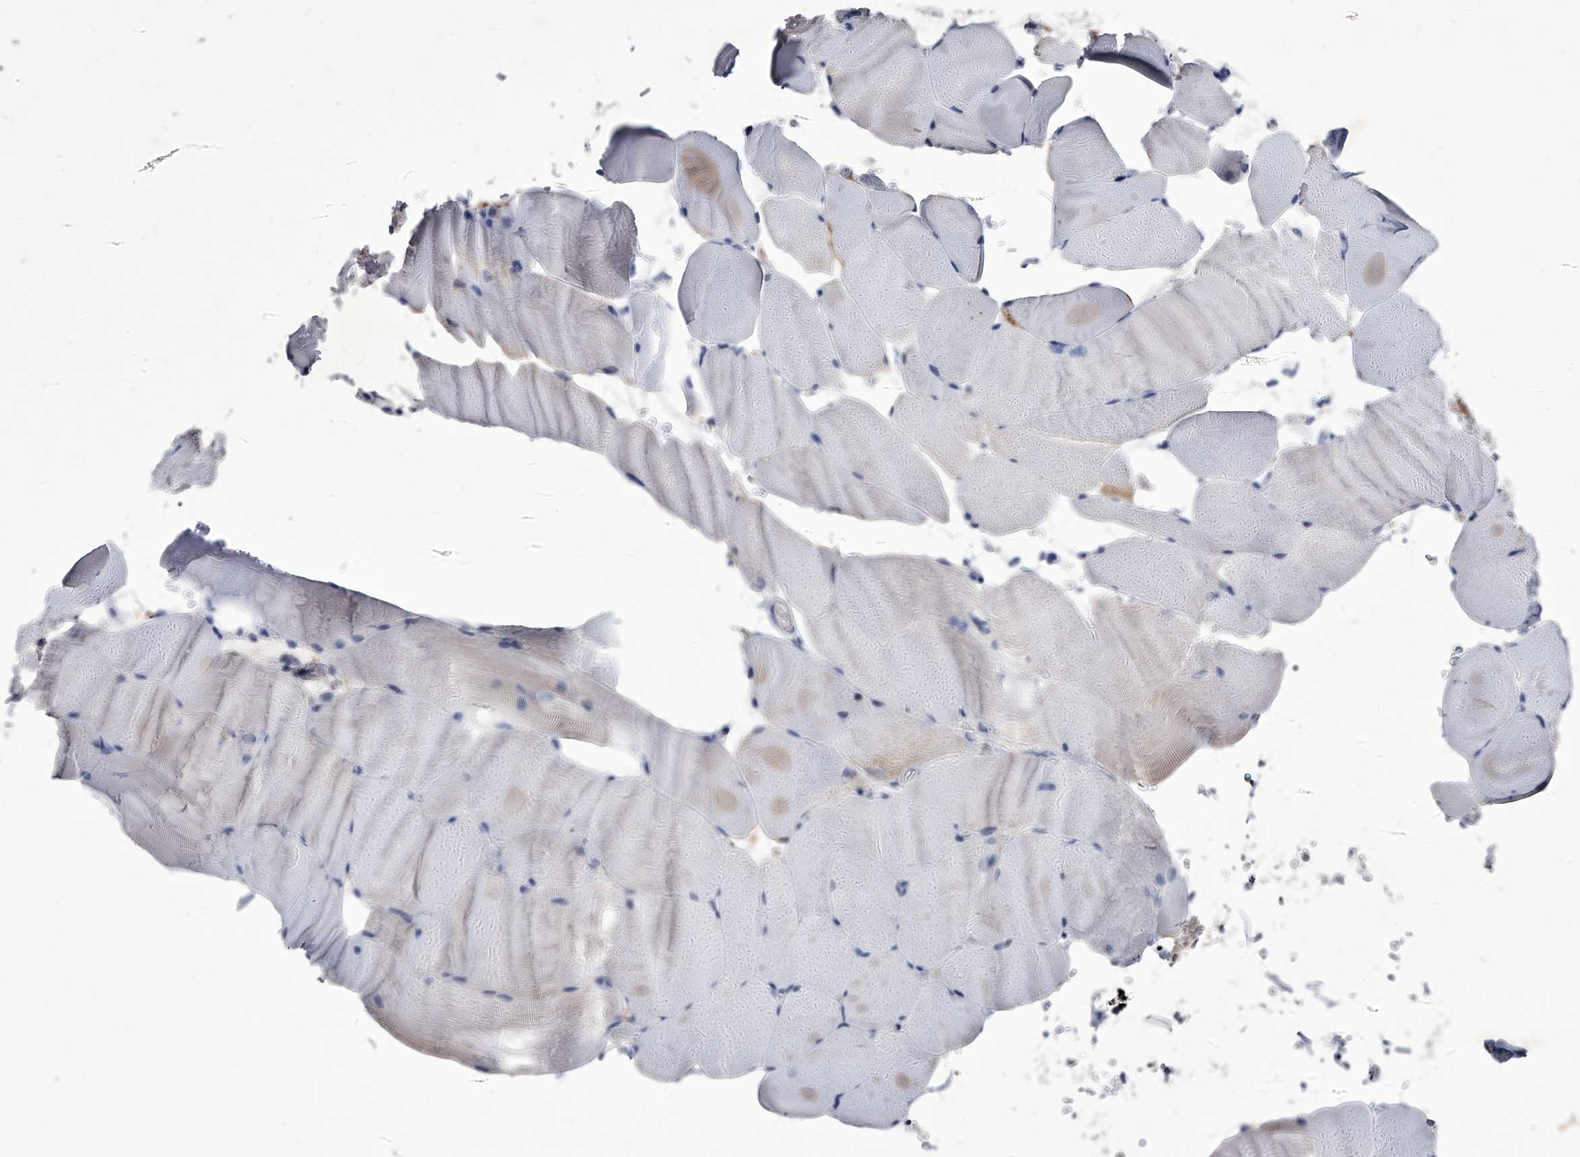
{"staining": {"intensity": "negative", "quantity": "none", "location": "none"}, "tissue": "skeletal muscle", "cell_type": "Myocytes", "image_type": "normal", "snomed": [{"axis": "morphology", "description": "Normal tissue, NOS"}, {"axis": "topography", "description": "Skeletal muscle"}, {"axis": "topography", "description": "Parathyroid gland"}], "caption": "IHC of benign human skeletal muscle shows no positivity in myocytes.", "gene": "CRISP2", "patient": {"sex": "female", "age": 37}}